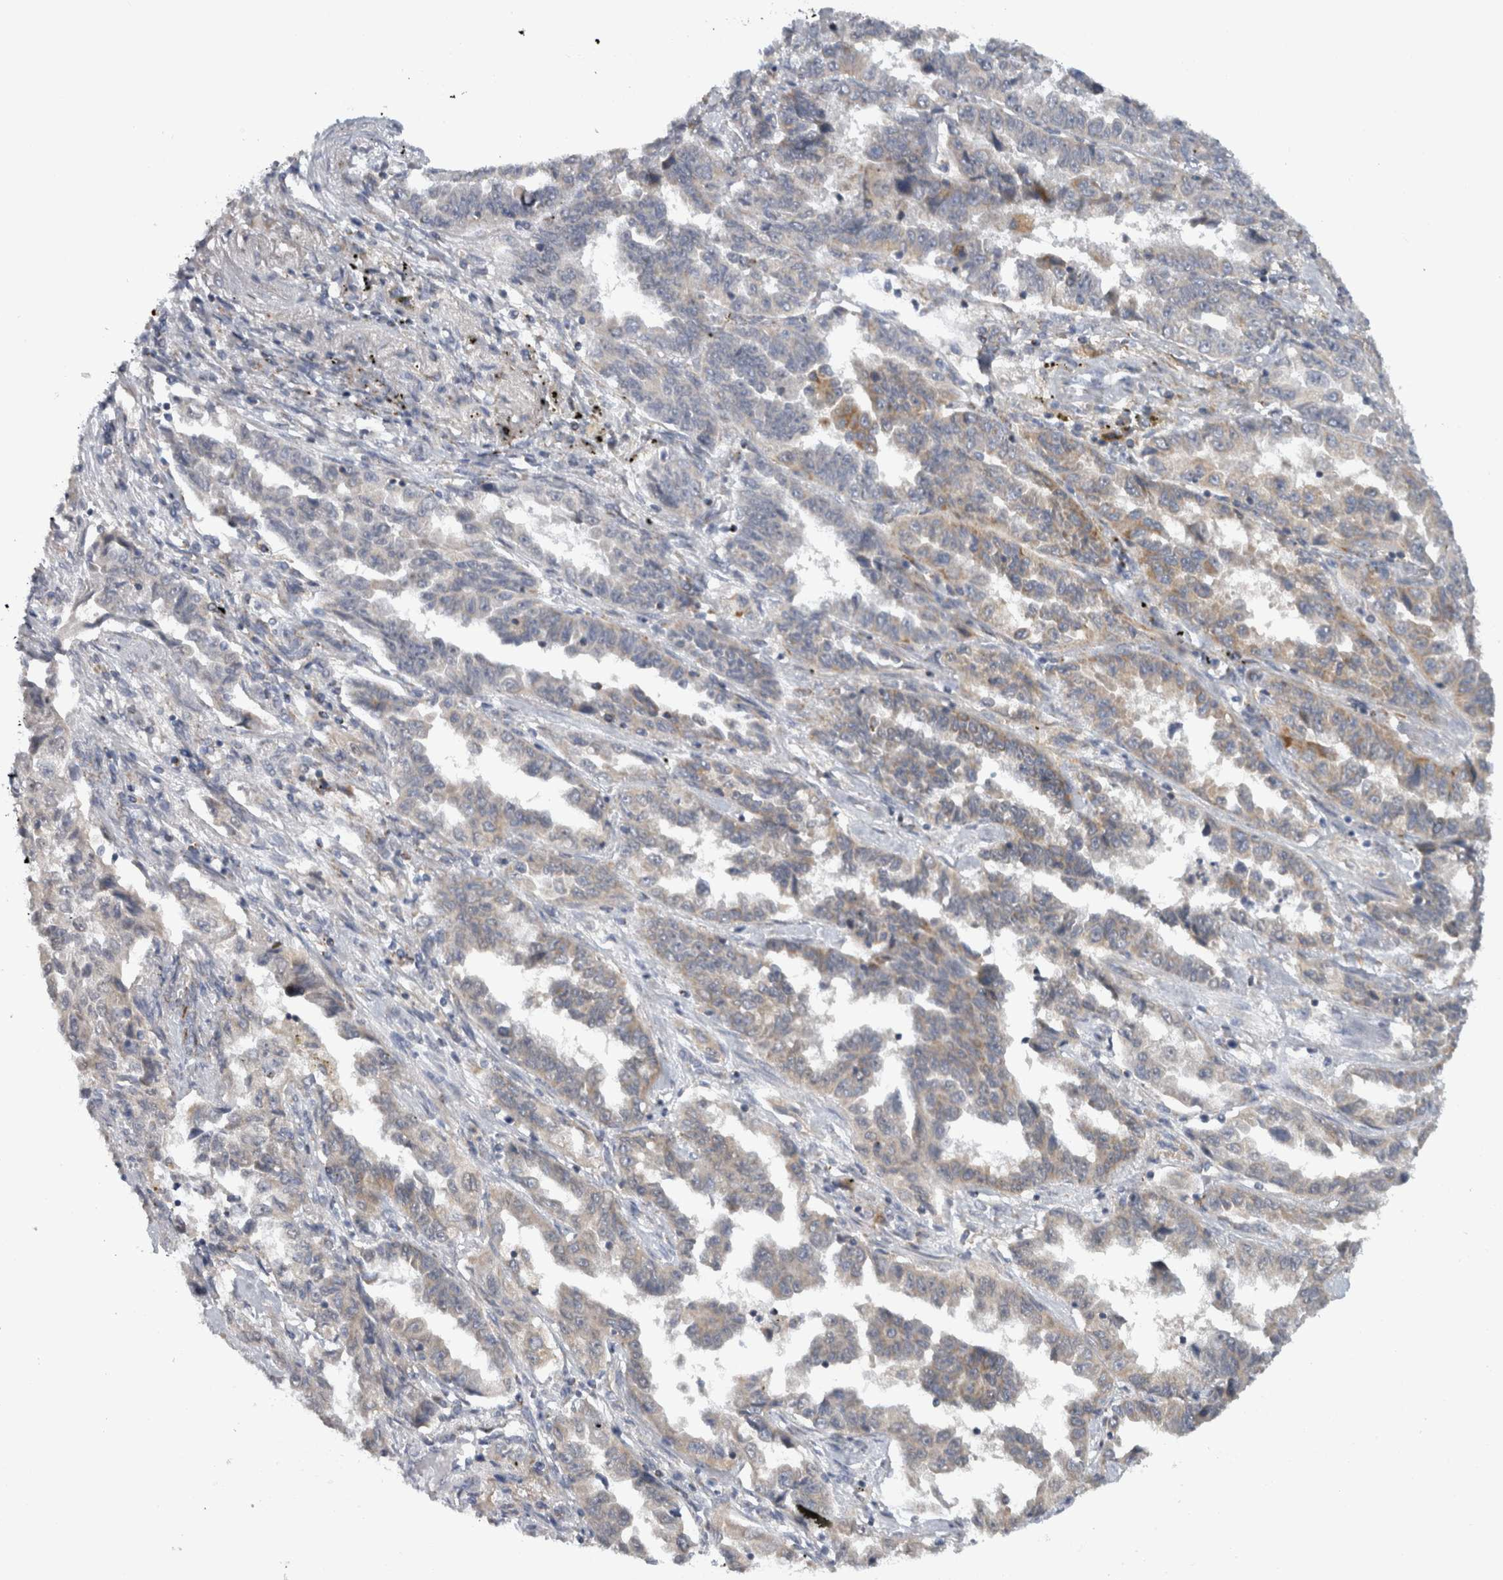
{"staining": {"intensity": "weak", "quantity": "<25%", "location": "cytoplasmic/membranous"}, "tissue": "lung cancer", "cell_type": "Tumor cells", "image_type": "cancer", "snomed": [{"axis": "morphology", "description": "Adenocarcinoma, NOS"}, {"axis": "topography", "description": "Lung"}], "caption": "Tumor cells show no significant protein staining in adenocarcinoma (lung).", "gene": "RAB18", "patient": {"sex": "female", "age": 51}}